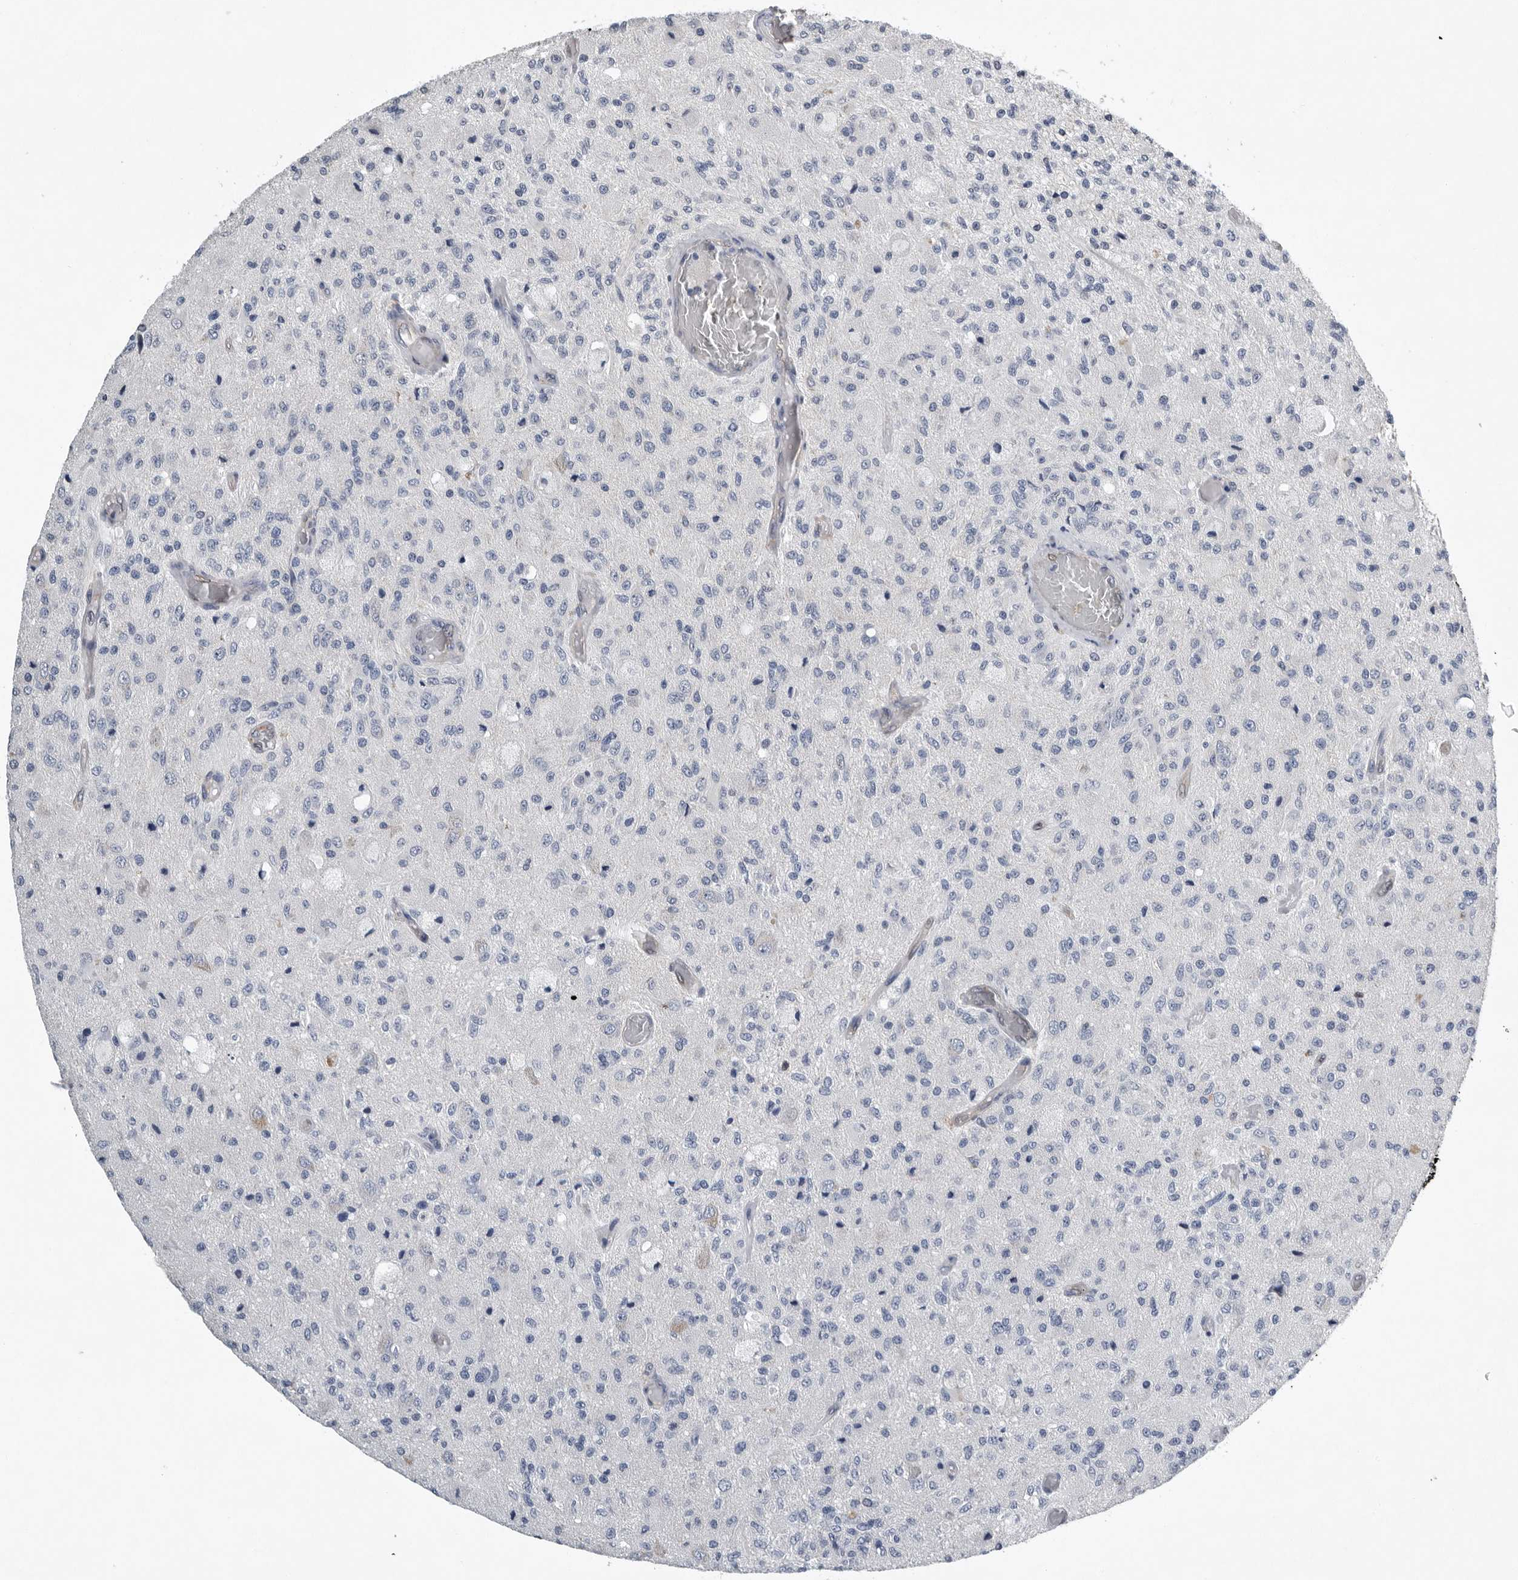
{"staining": {"intensity": "negative", "quantity": "none", "location": "none"}, "tissue": "glioma", "cell_type": "Tumor cells", "image_type": "cancer", "snomed": [{"axis": "morphology", "description": "Normal tissue, NOS"}, {"axis": "morphology", "description": "Glioma, malignant, High grade"}, {"axis": "topography", "description": "Cerebral cortex"}], "caption": "This is an immunohistochemistry histopathology image of glioma. There is no staining in tumor cells.", "gene": "PDCD4", "patient": {"sex": "male", "age": 77}}